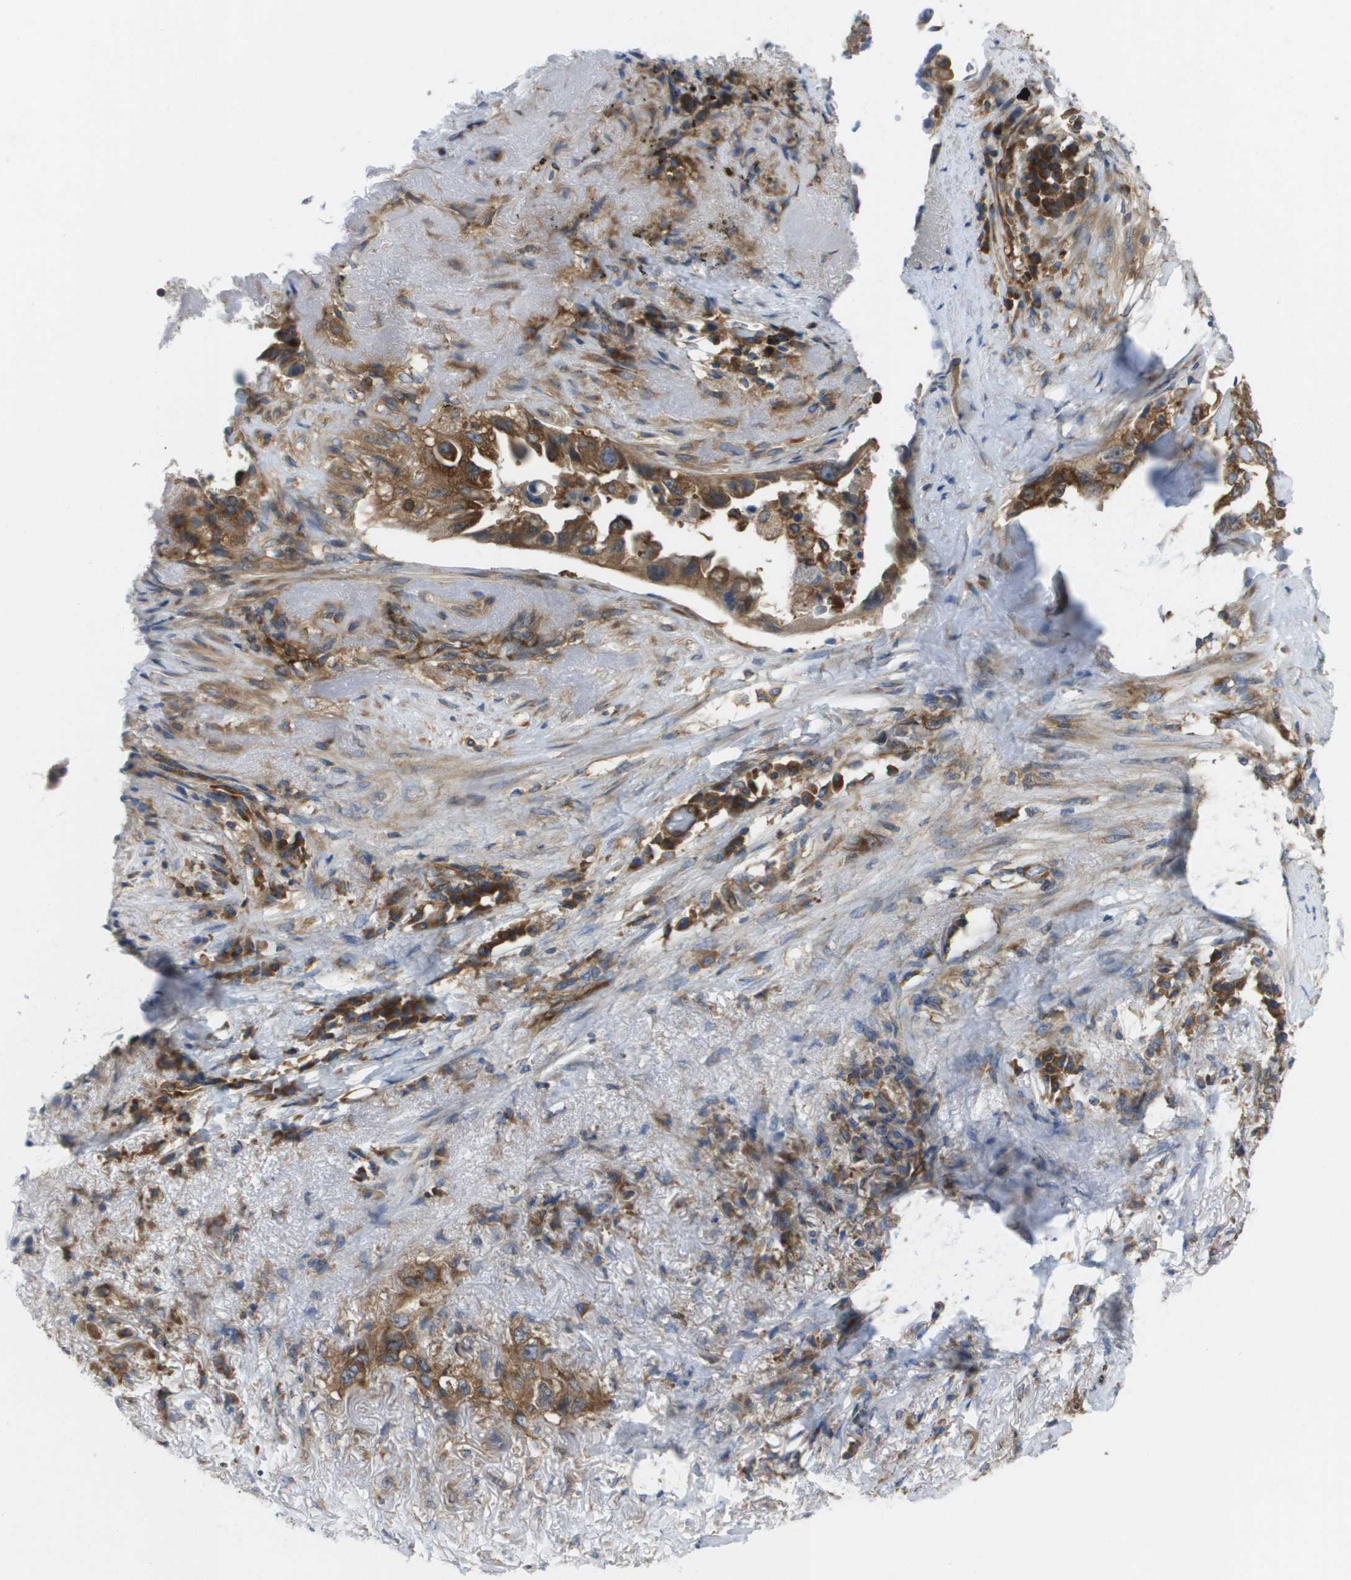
{"staining": {"intensity": "strong", "quantity": ">75%", "location": "cytoplasmic/membranous"}, "tissue": "lung cancer", "cell_type": "Tumor cells", "image_type": "cancer", "snomed": [{"axis": "morphology", "description": "Adenocarcinoma, NOS"}, {"axis": "topography", "description": "Lung"}], "caption": "IHC photomicrograph of human lung cancer (adenocarcinoma) stained for a protein (brown), which displays high levels of strong cytoplasmic/membranous staining in about >75% of tumor cells.", "gene": "EIF4G2", "patient": {"sex": "female", "age": 51}}